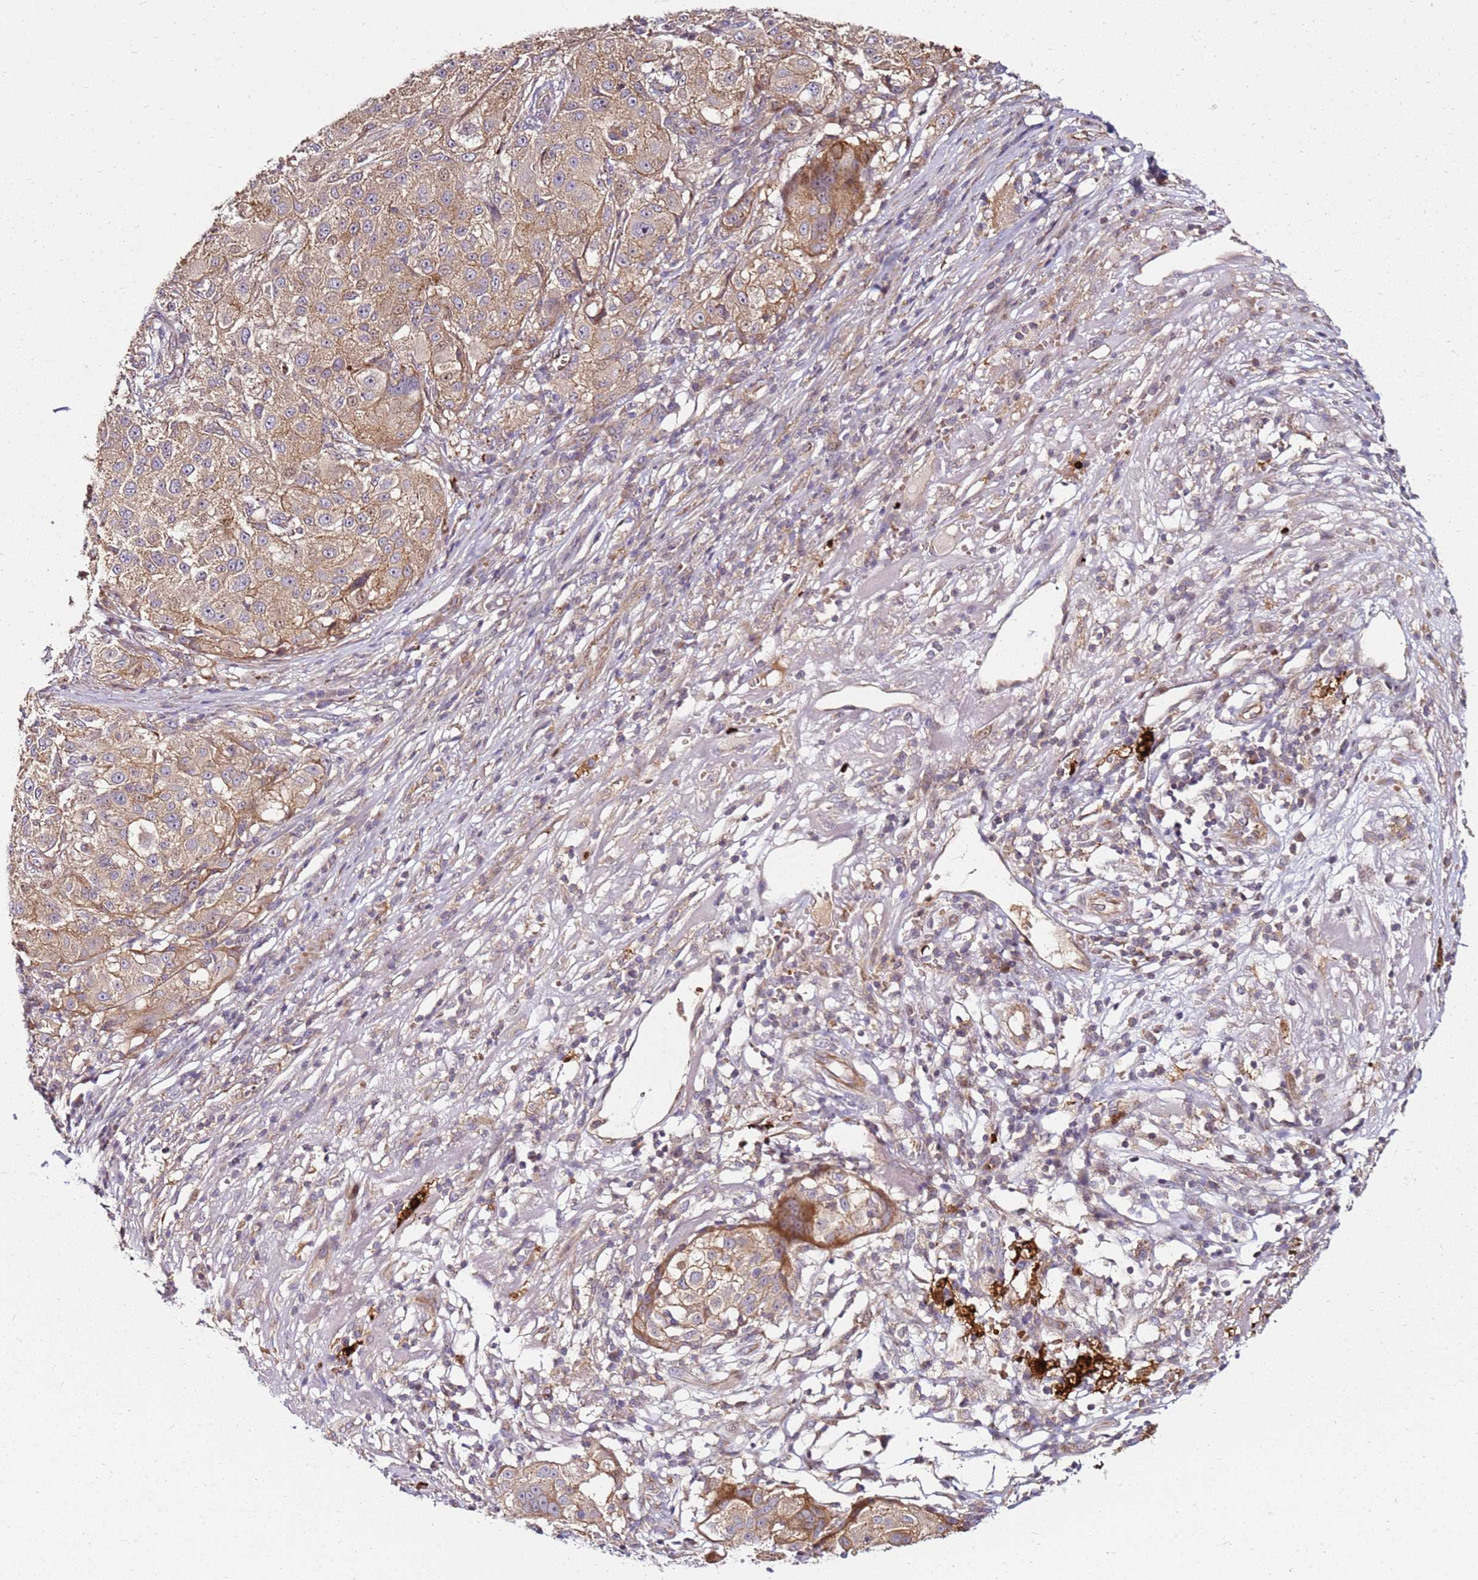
{"staining": {"intensity": "weak", "quantity": ">75%", "location": "cytoplasmic/membranous"}, "tissue": "melanoma", "cell_type": "Tumor cells", "image_type": "cancer", "snomed": [{"axis": "morphology", "description": "Necrosis, NOS"}, {"axis": "morphology", "description": "Malignant melanoma, NOS"}, {"axis": "topography", "description": "Skin"}], "caption": "Protein expression analysis of human malignant melanoma reveals weak cytoplasmic/membranous staining in approximately >75% of tumor cells.", "gene": "RNF11", "patient": {"sex": "female", "age": 87}}